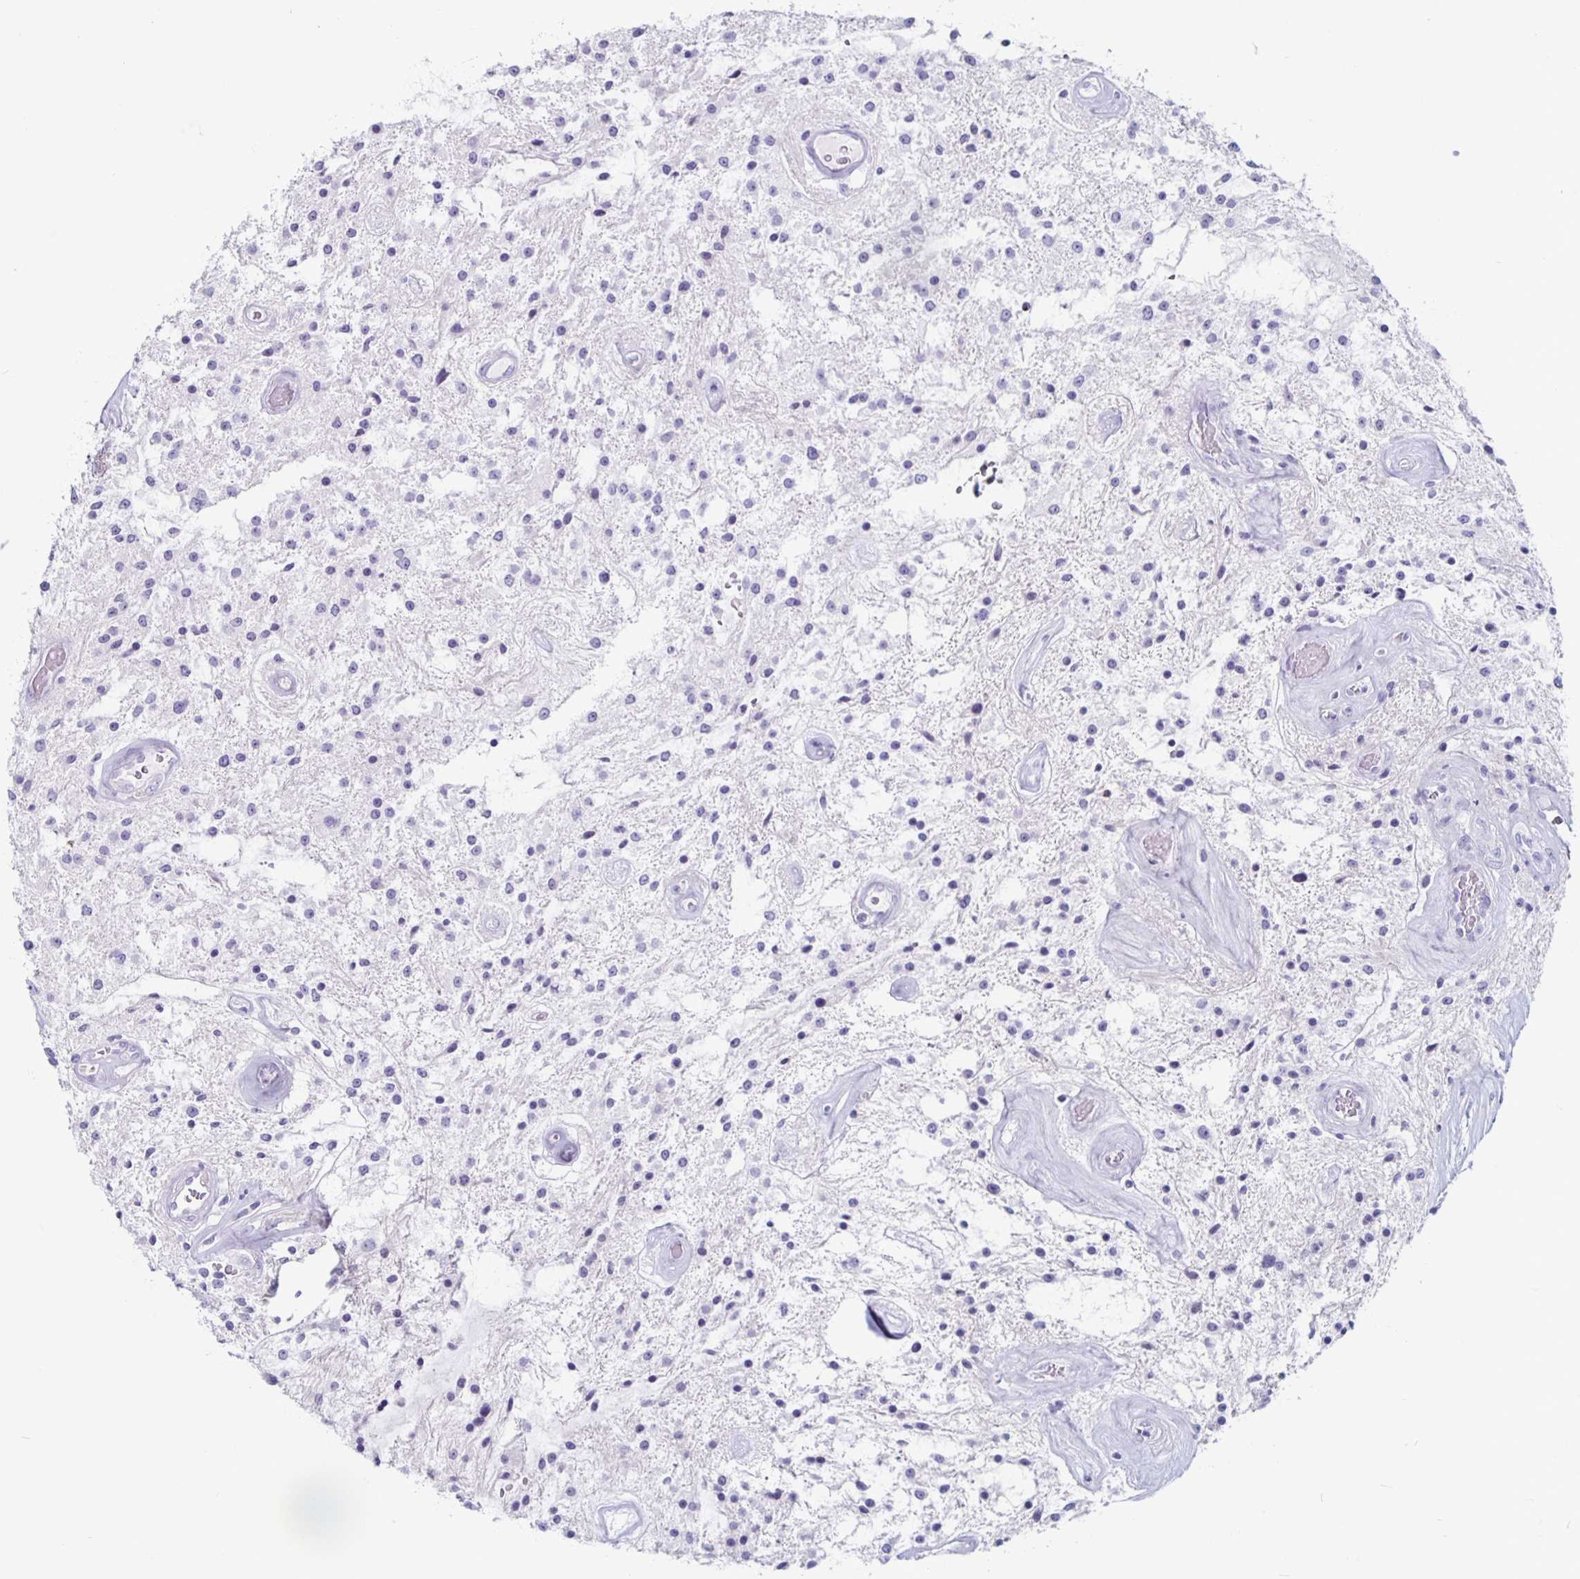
{"staining": {"intensity": "negative", "quantity": "none", "location": "none"}, "tissue": "glioma", "cell_type": "Tumor cells", "image_type": "cancer", "snomed": [{"axis": "morphology", "description": "Glioma, malignant, Low grade"}, {"axis": "topography", "description": "Cerebellum"}], "caption": "Tumor cells are negative for brown protein staining in glioma. Nuclei are stained in blue.", "gene": "GZMK", "patient": {"sex": "female", "age": 14}}